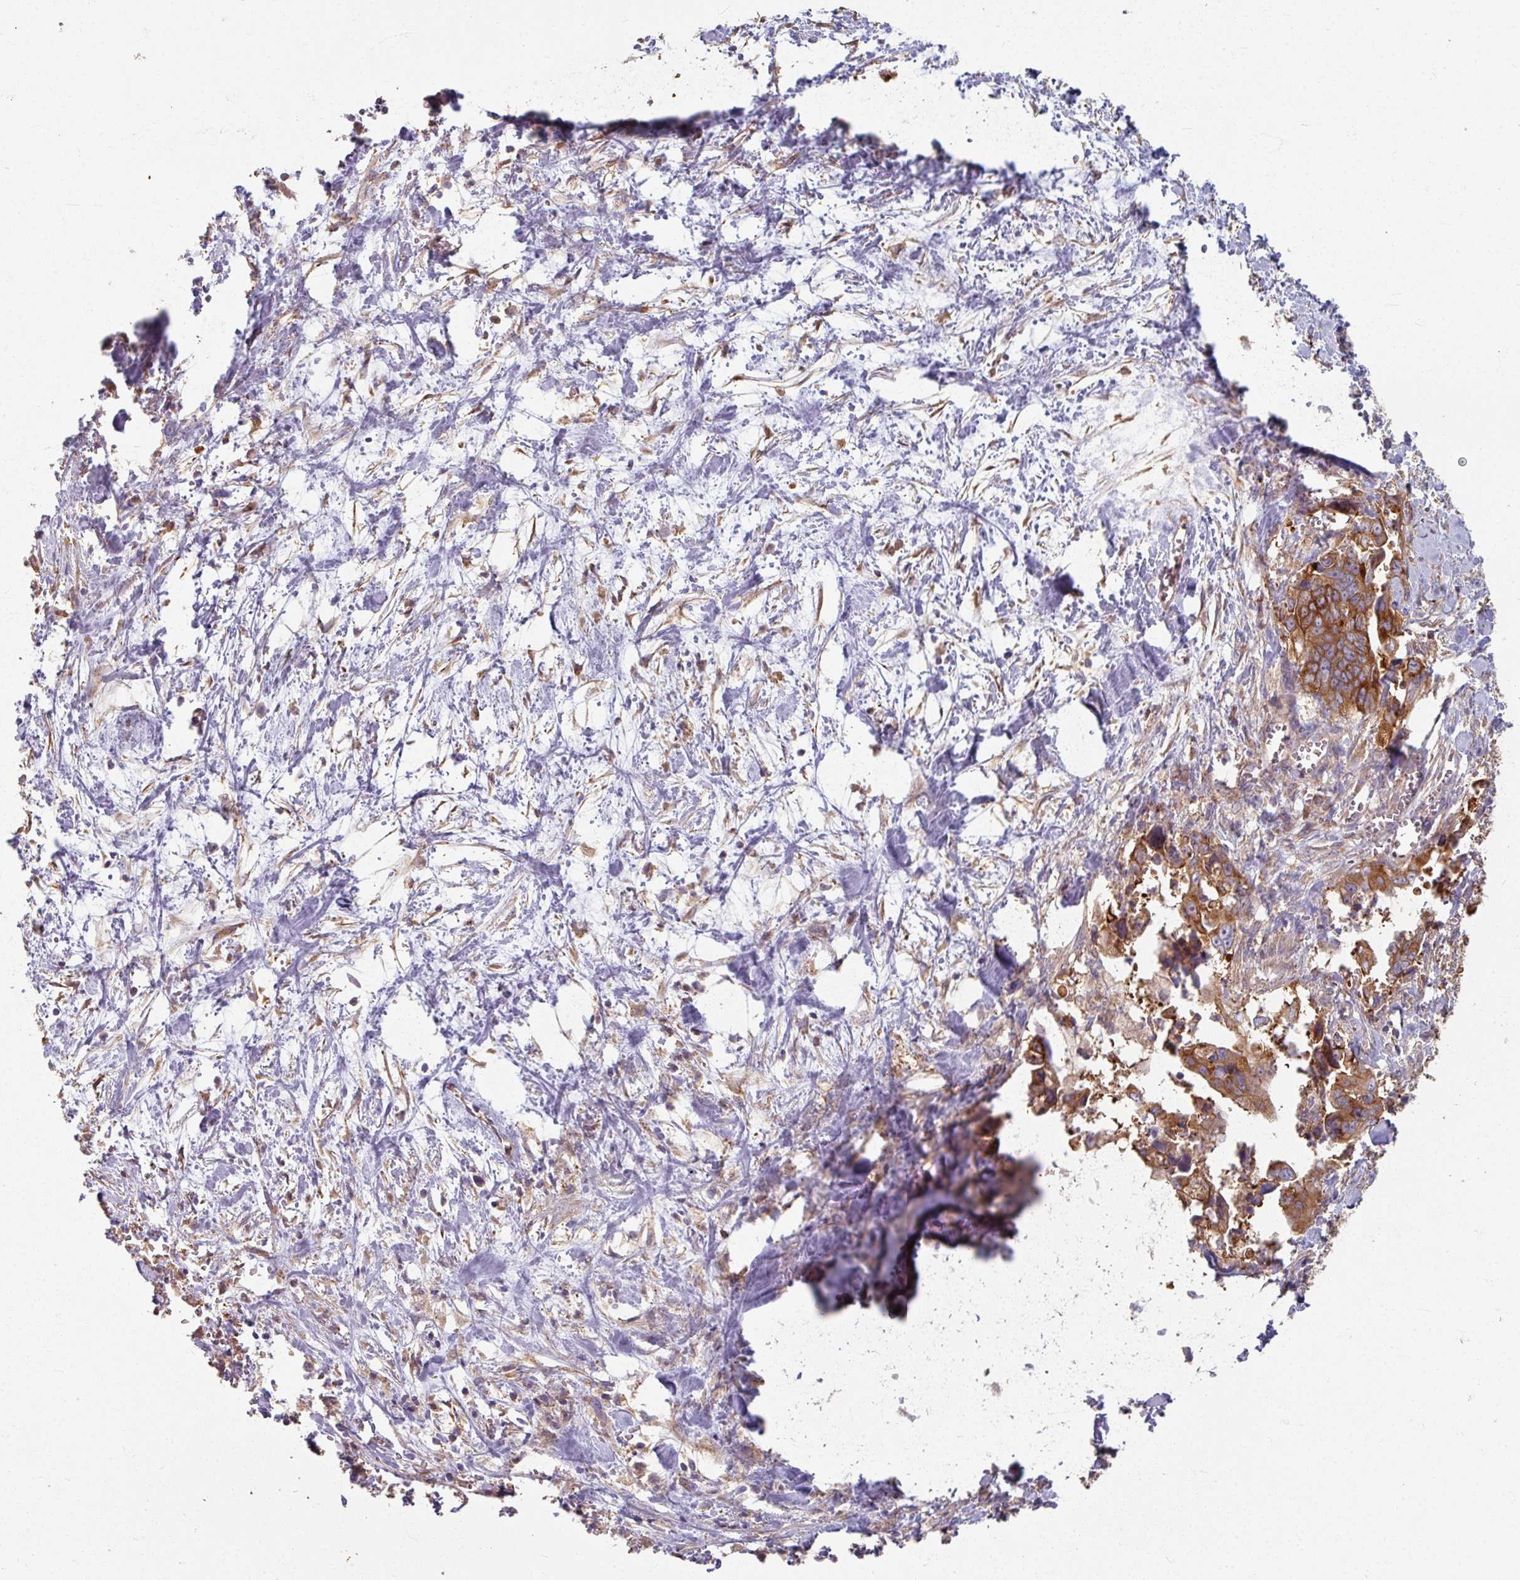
{"staining": {"intensity": "strong", "quantity": ">75%", "location": "cytoplasmic/membranous"}, "tissue": "pancreatic cancer", "cell_type": "Tumor cells", "image_type": "cancer", "snomed": [{"axis": "morphology", "description": "Adenocarcinoma, NOS"}, {"axis": "topography", "description": "Pancreas"}], "caption": "An immunohistochemistry histopathology image of neoplastic tissue is shown. Protein staining in brown shows strong cytoplasmic/membranous positivity in pancreatic cancer (adenocarcinoma) within tumor cells.", "gene": "CCDC68", "patient": {"sex": "male", "age": 61}}